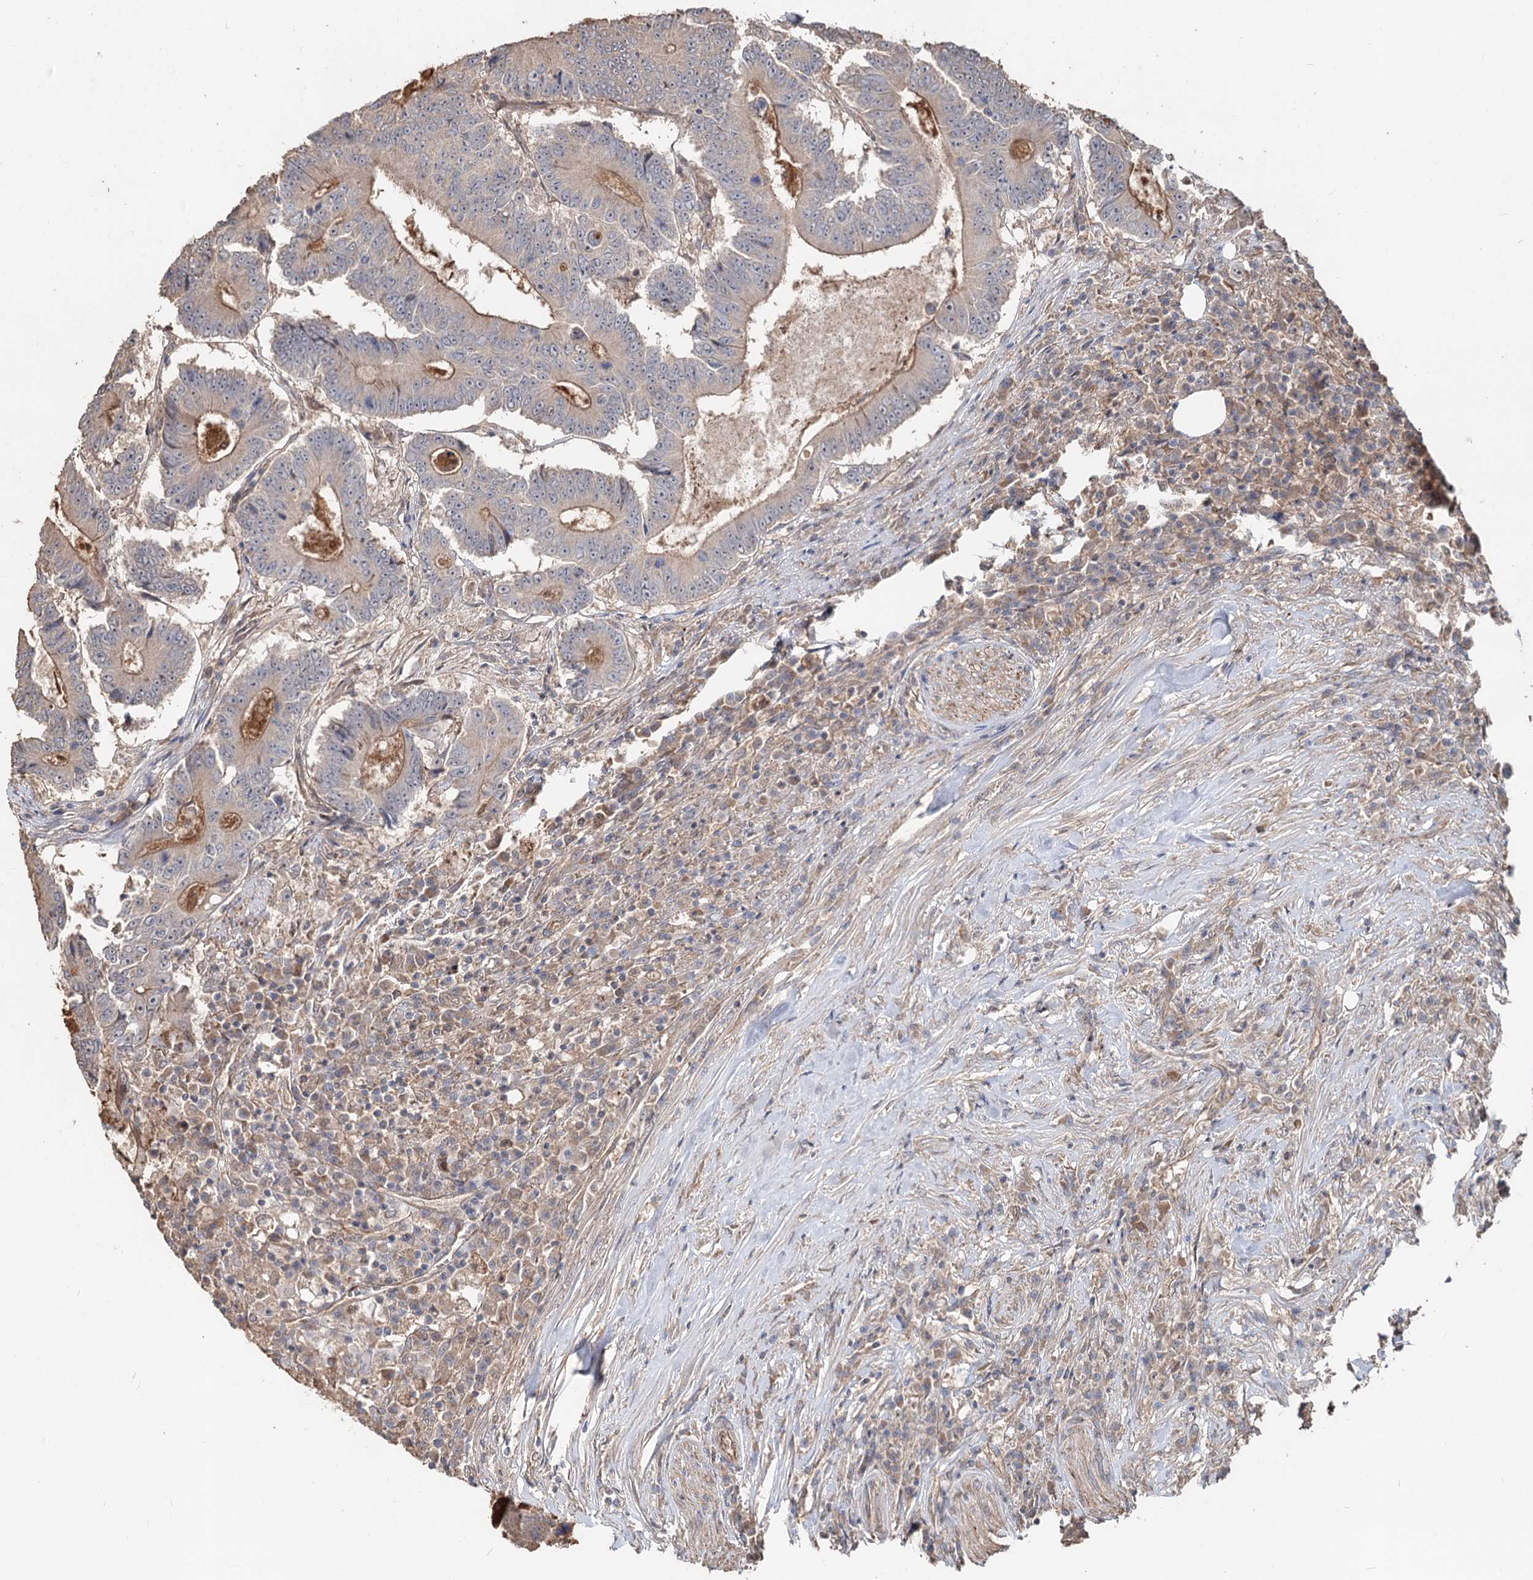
{"staining": {"intensity": "weak", "quantity": "<25%", "location": "cytoplasmic/membranous"}, "tissue": "colorectal cancer", "cell_type": "Tumor cells", "image_type": "cancer", "snomed": [{"axis": "morphology", "description": "Adenocarcinoma, NOS"}, {"axis": "topography", "description": "Colon"}], "caption": "Immunohistochemistry (IHC) micrograph of neoplastic tissue: colorectal cancer (adenocarcinoma) stained with DAB shows no significant protein expression in tumor cells.", "gene": "SPART", "patient": {"sex": "male", "age": 83}}